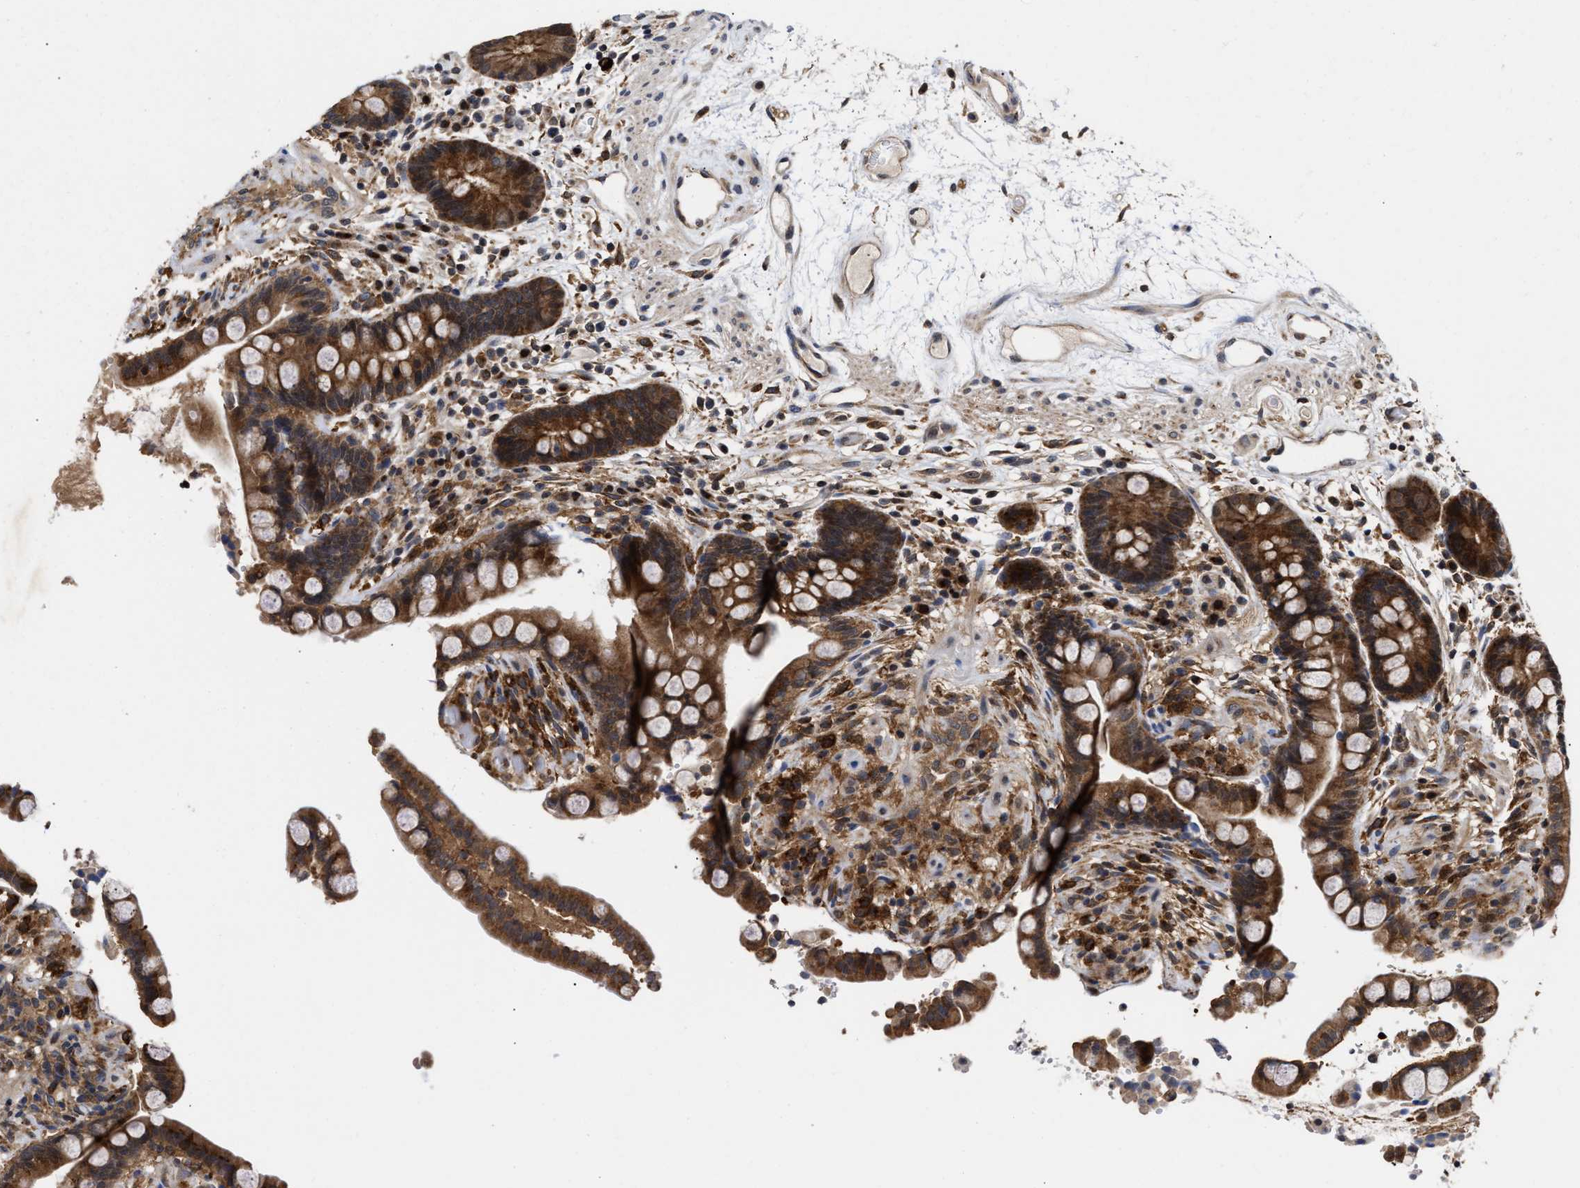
{"staining": {"intensity": "moderate", "quantity": "25%-75%", "location": "cytoplasmic/membranous"}, "tissue": "colon", "cell_type": "Endothelial cells", "image_type": "normal", "snomed": [{"axis": "morphology", "description": "Normal tissue, NOS"}, {"axis": "topography", "description": "Colon"}], "caption": "Endothelial cells display medium levels of moderate cytoplasmic/membranous staining in about 25%-75% of cells in normal colon.", "gene": "CLIP2", "patient": {"sex": "male", "age": 73}}